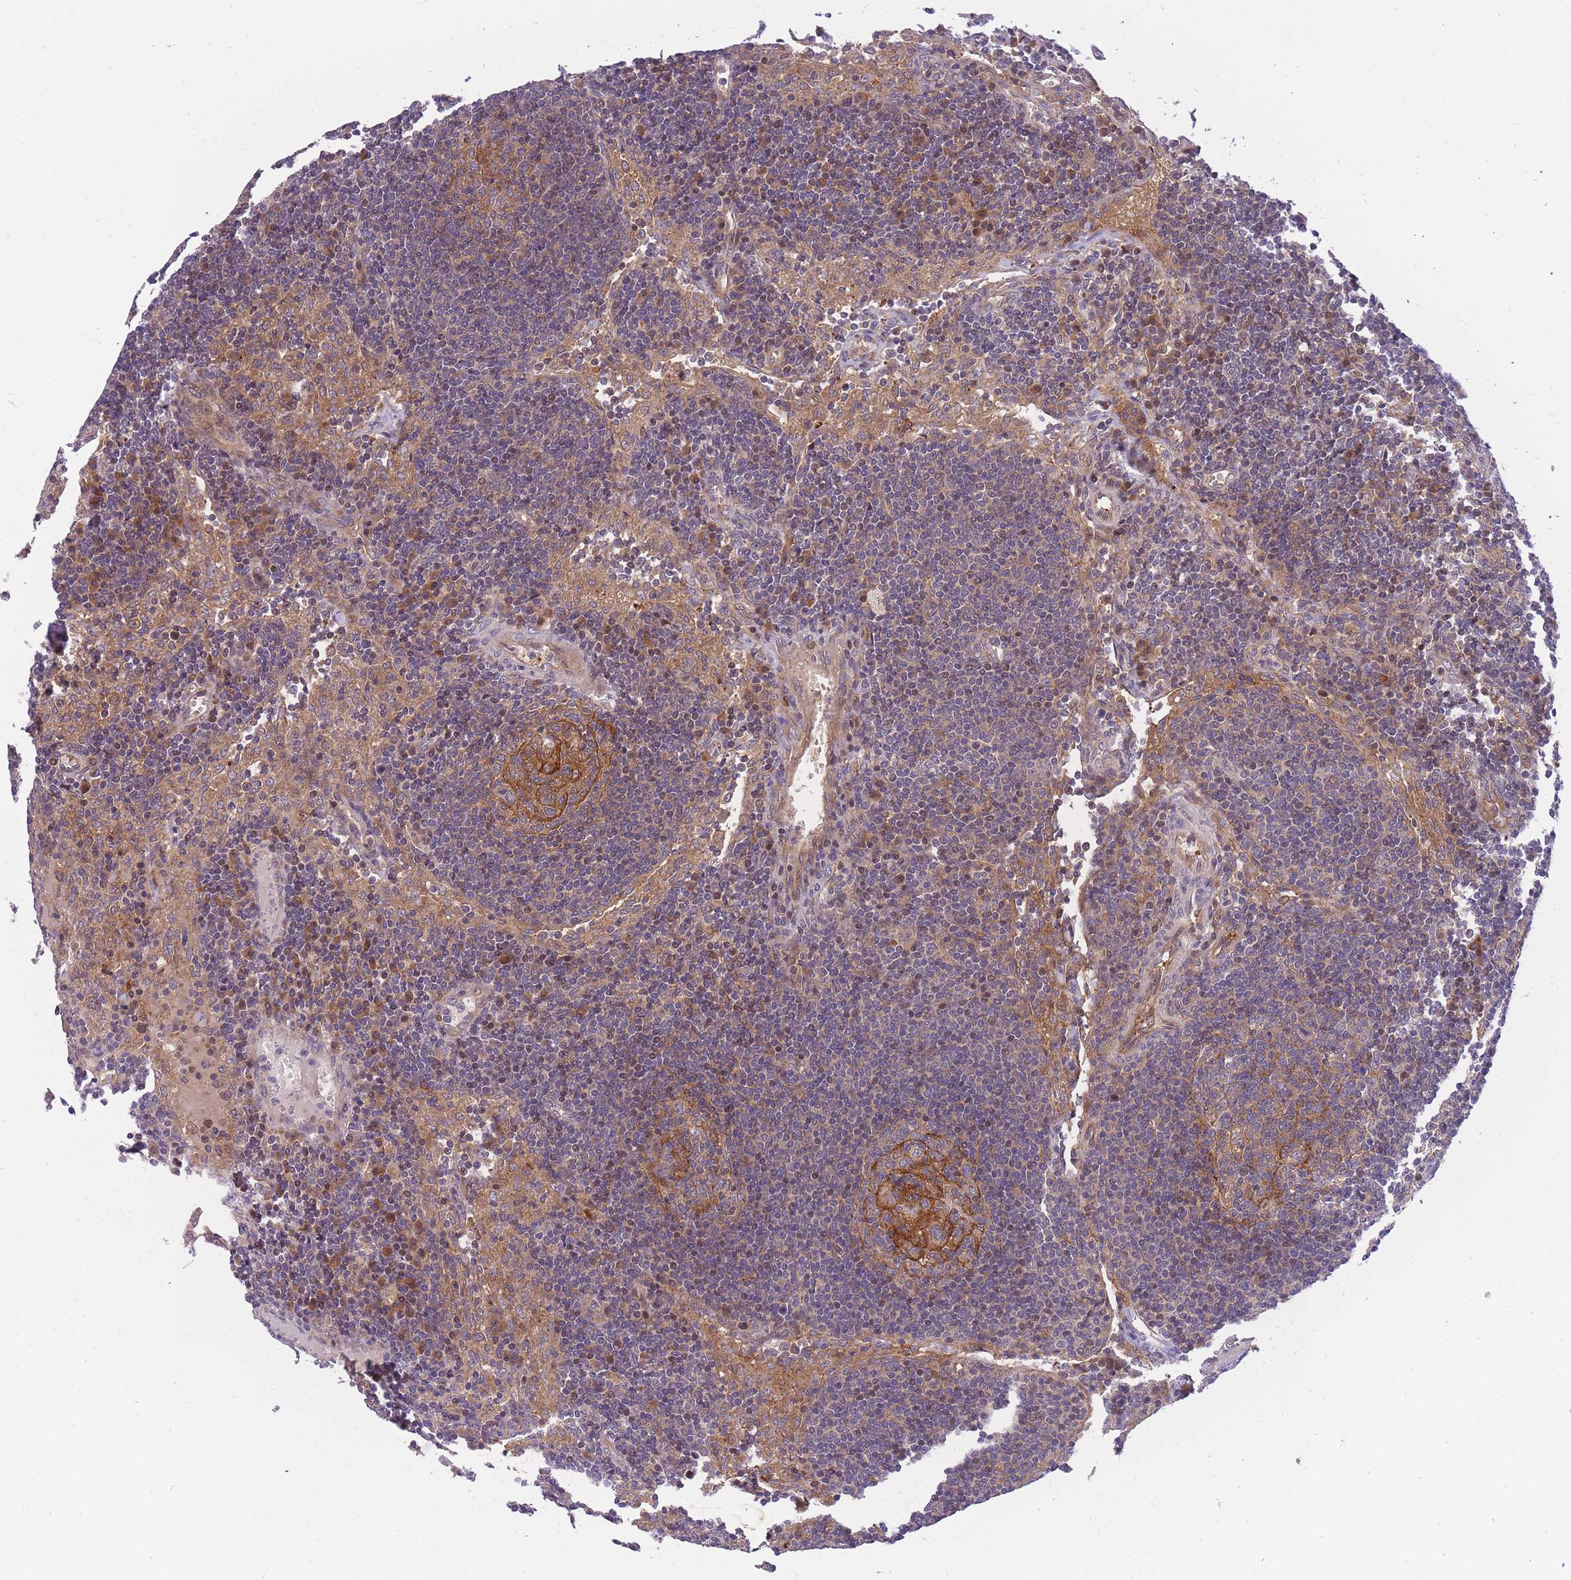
{"staining": {"intensity": "moderate", "quantity": "25%-75%", "location": "cytoplasmic/membranous"}, "tissue": "lymph node", "cell_type": "Germinal center cells", "image_type": "normal", "snomed": [{"axis": "morphology", "description": "Normal tissue, NOS"}, {"axis": "topography", "description": "Lymph node"}], "caption": "Protein staining of normal lymph node reveals moderate cytoplasmic/membranous staining in approximately 25%-75% of germinal center cells.", "gene": "CRYGN", "patient": {"sex": "female", "age": 73}}